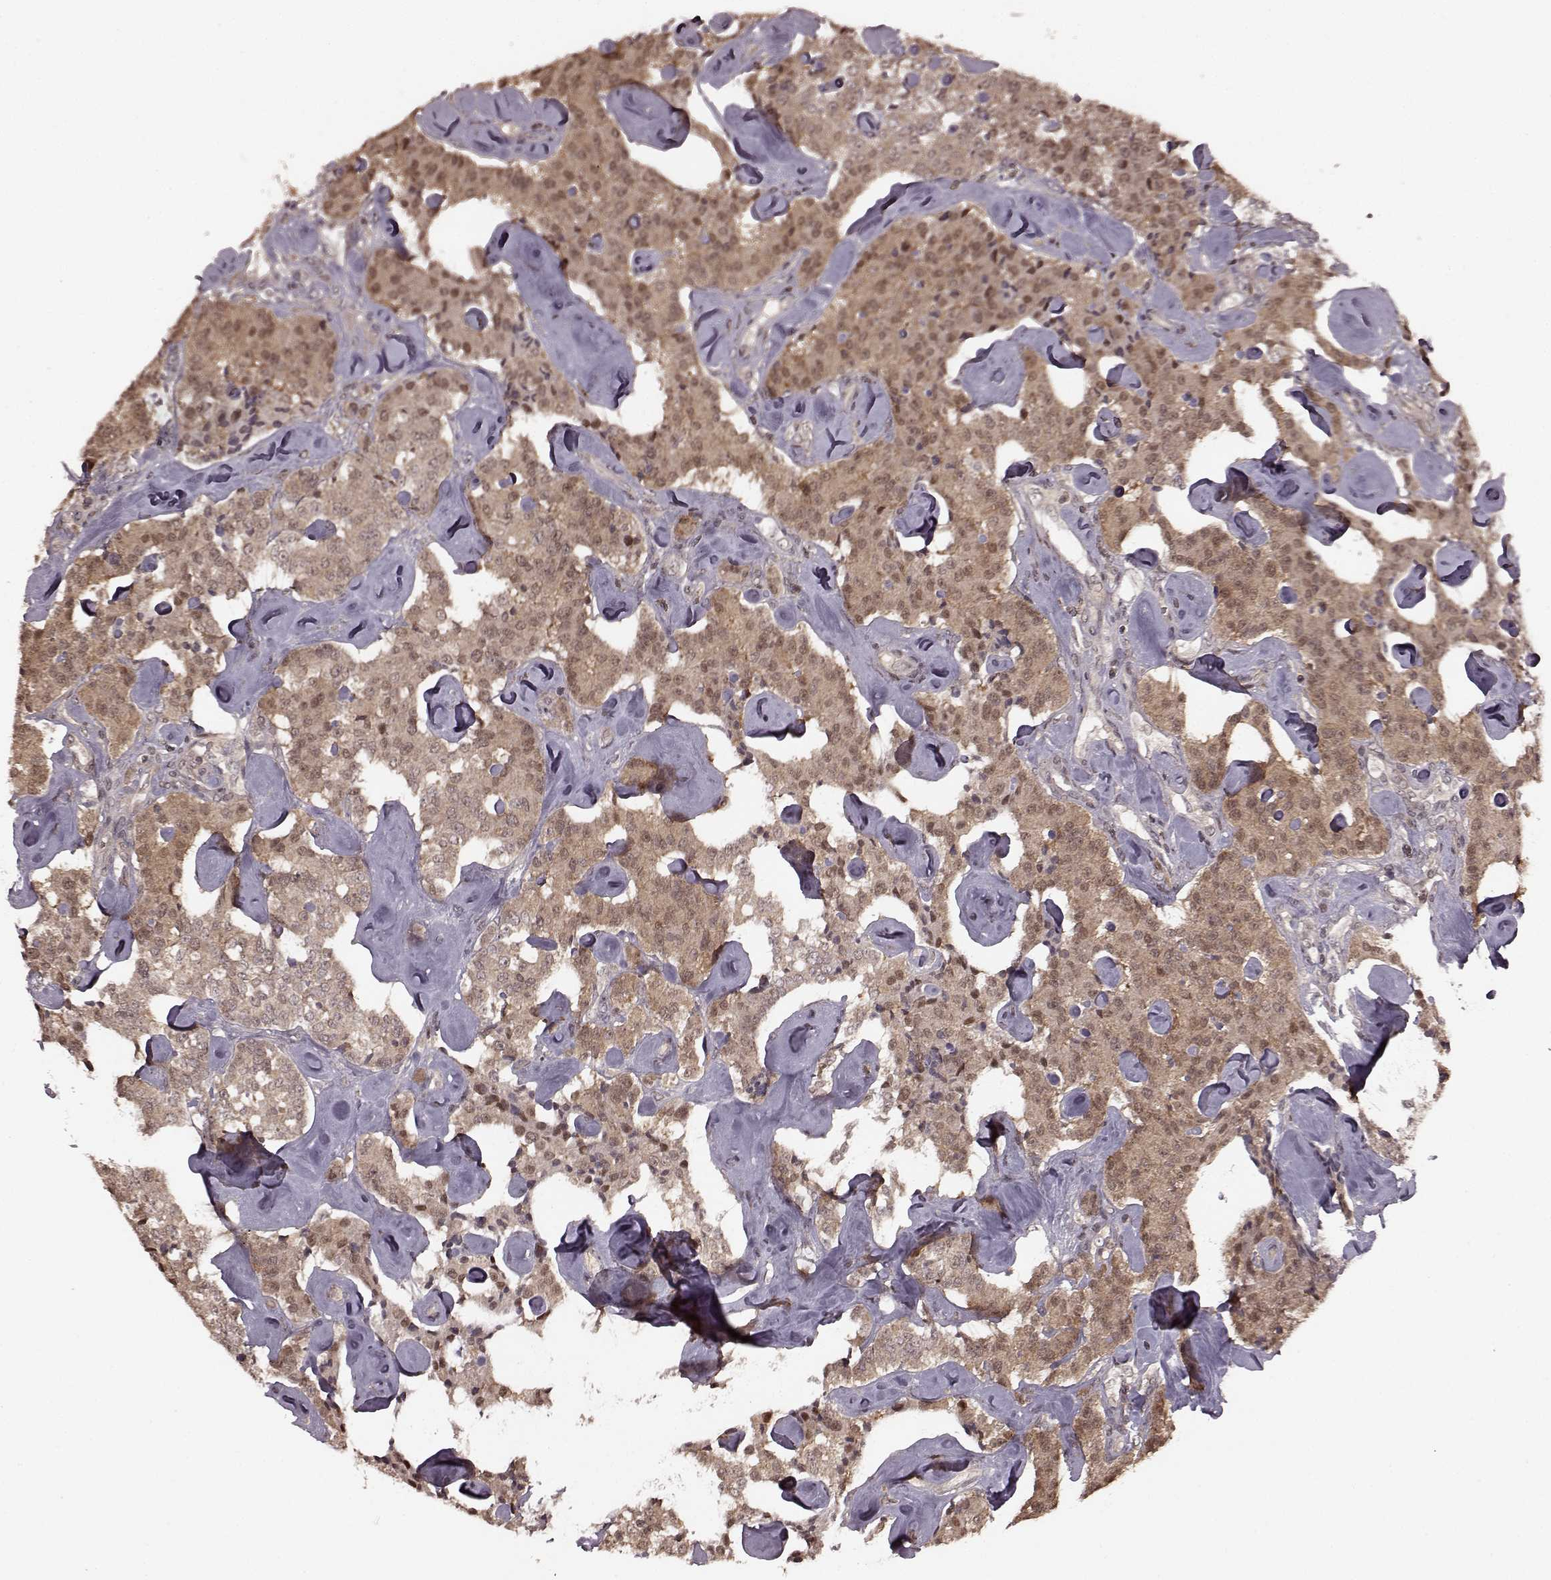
{"staining": {"intensity": "weak", "quantity": ">75%", "location": "cytoplasmic/membranous,nuclear"}, "tissue": "carcinoid", "cell_type": "Tumor cells", "image_type": "cancer", "snomed": [{"axis": "morphology", "description": "Carcinoid, malignant, NOS"}, {"axis": "topography", "description": "Pancreas"}], "caption": "The micrograph demonstrates a brown stain indicating the presence of a protein in the cytoplasmic/membranous and nuclear of tumor cells in carcinoid.", "gene": "GSS", "patient": {"sex": "male", "age": 41}}